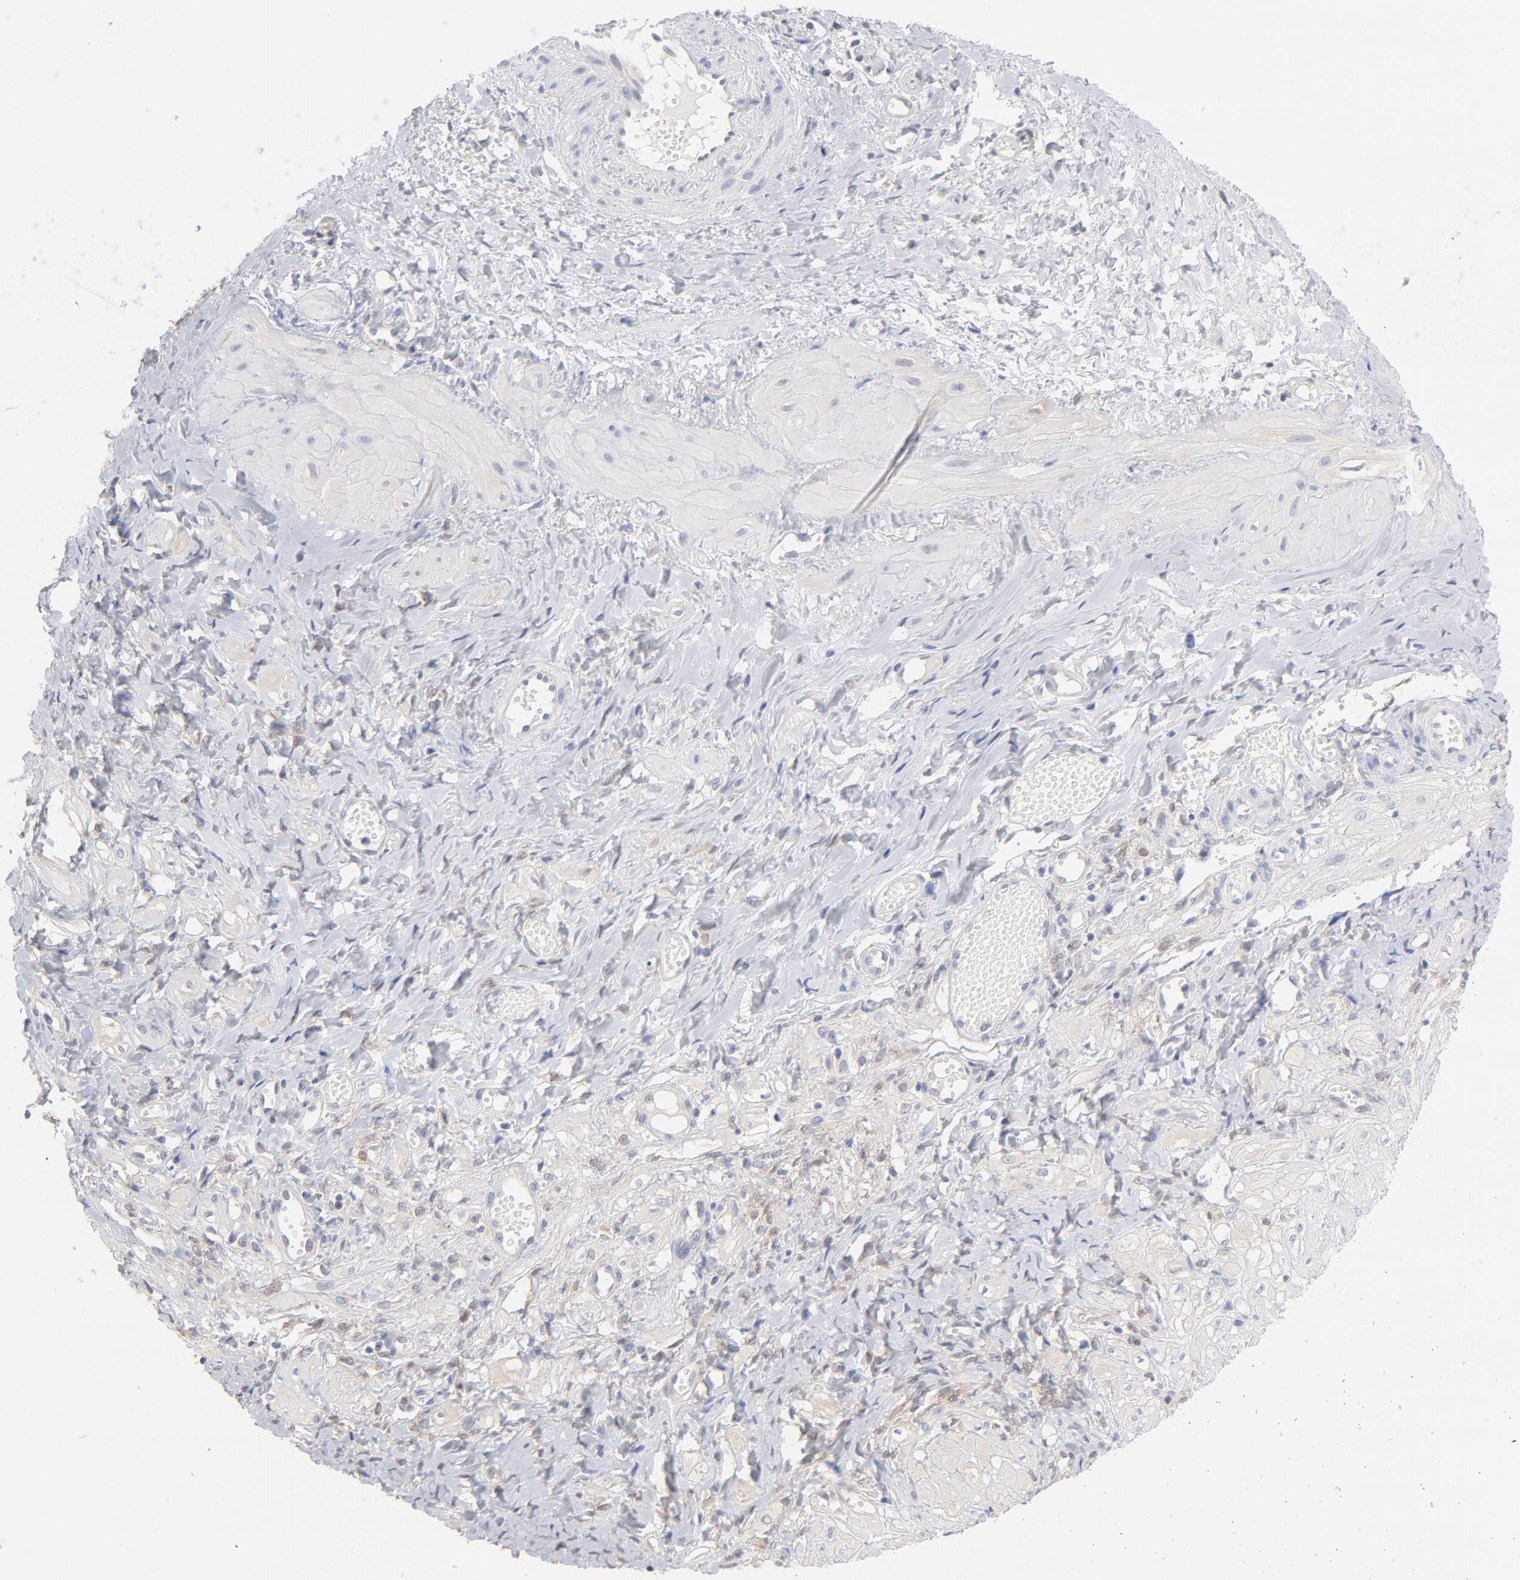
{"staining": {"intensity": "weak", "quantity": "<25%", "location": "cytoplasmic/membranous"}, "tissue": "ovarian cancer", "cell_type": "Tumor cells", "image_type": "cancer", "snomed": [{"axis": "morphology", "description": "Cystadenocarcinoma, serous, NOS"}, {"axis": "topography", "description": "Ovary"}], "caption": "DAB immunohistochemical staining of human ovarian cancer shows no significant staining in tumor cells.", "gene": "MIF", "patient": {"sex": "female", "age": 77}}